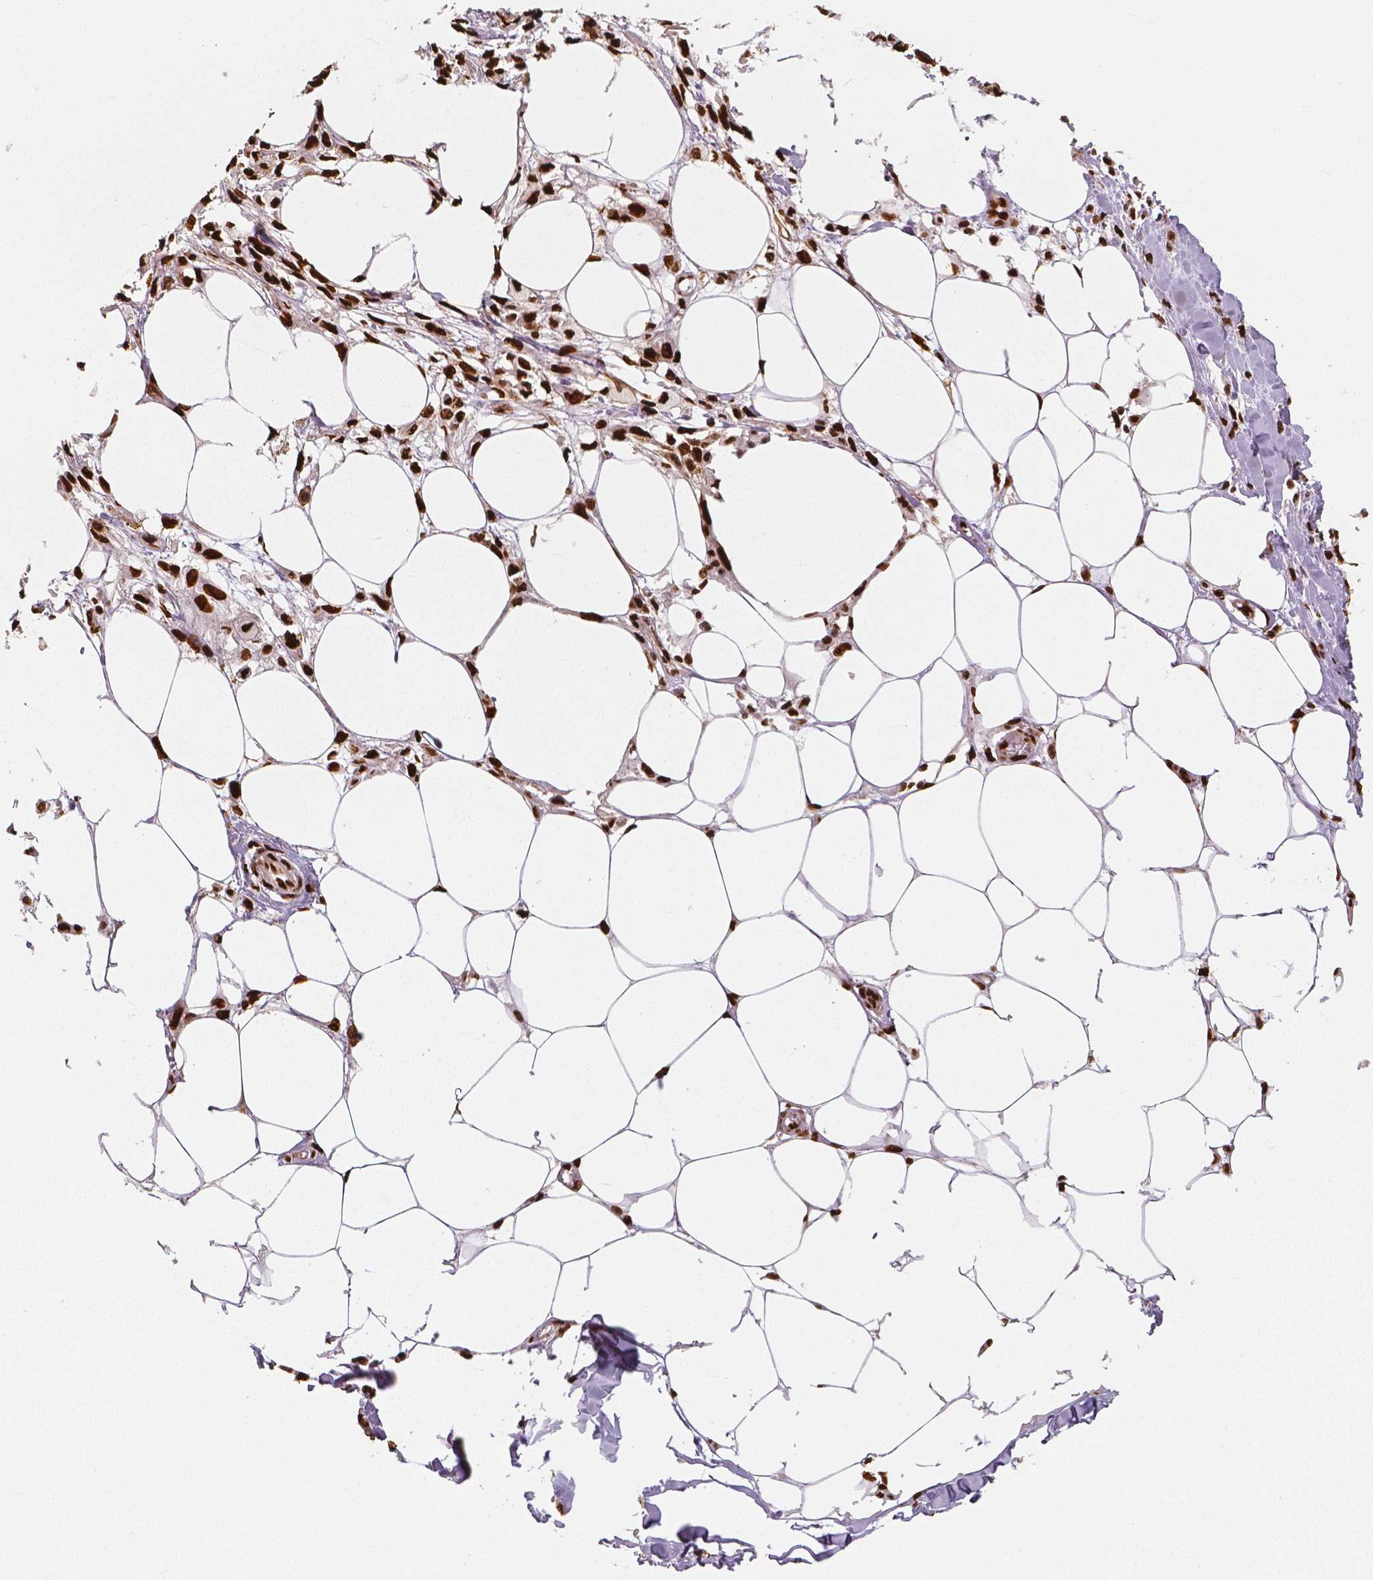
{"staining": {"intensity": "strong", "quantity": ">75%", "location": "nuclear"}, "tissue": "skin cancer", "cell_type": "Tumor cells", "image_type": "cancer", "snomed": [{"axis": "morphology", "description": "Squamous cell carcinoma, NOS"}, {"axis": "topography", "description": "Skin"}], "caption": "This micrograph displays IHC staining of human squamous cell carcinoma (skin), with high strong nuclear staining in about >75% of tumor cells.", "gene": "NUCKS1", "patient": {"sex": "female", "age": 59}}